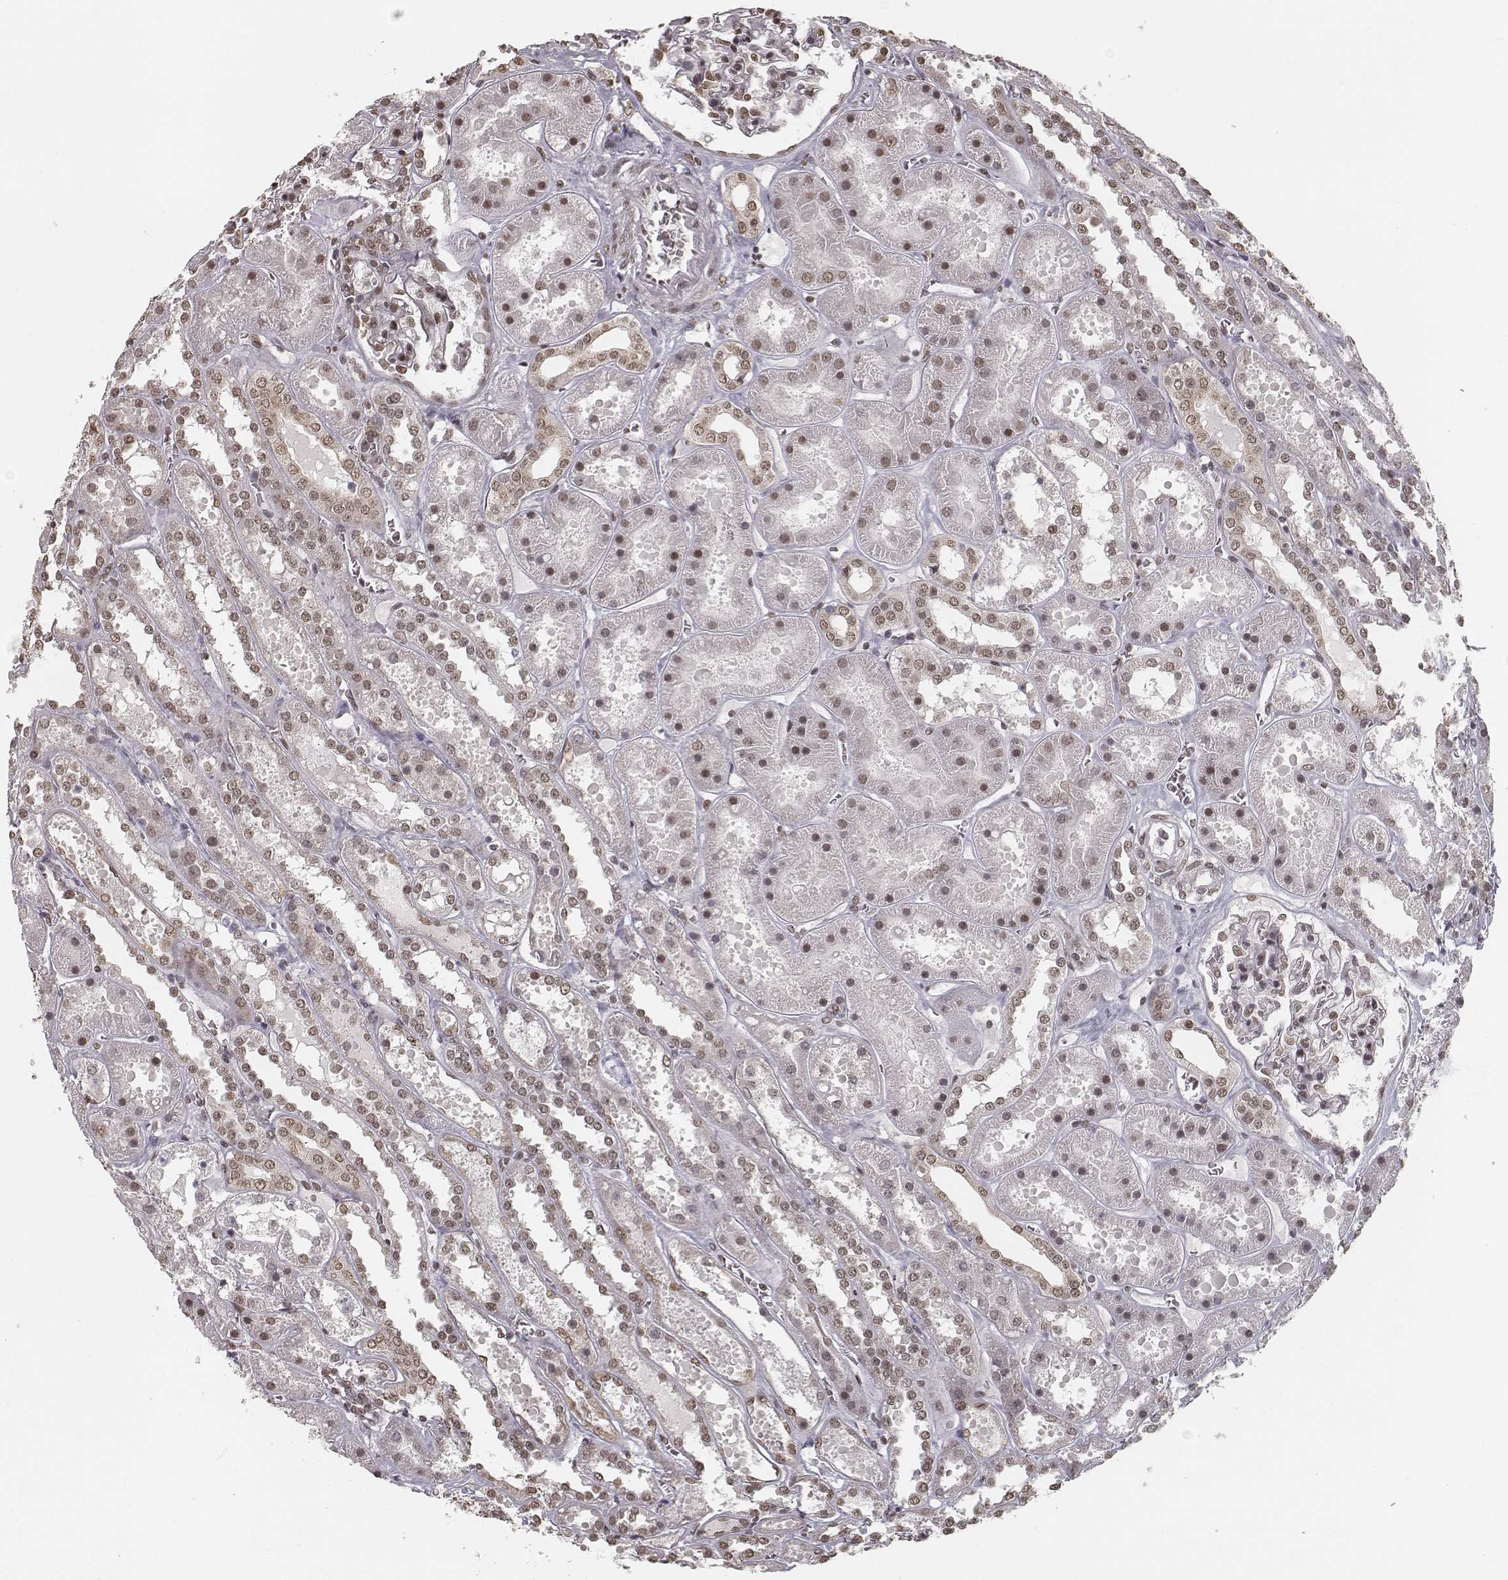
{"staining": {"intensity": "moderate", "quantity": "25%-75%", "location": "nuclear"}, "tissue": "kidney", "cell_type": "Cells in glomeruli", "image_type": "normal", "snomed": [{"axis": "morphology", "description": "Normal tissue, NOS"}, {"axis": "topography", "description": "Kidney"}], "caption": "DAB immunohistochemical staining of unremarkable kidney exhibits moderate nuclear protein staining in about 25%-75% of cells in glomeruli. (DAB (3,3'-diaminobenzidine) IHC, brown staining for protein, blue staining for nuclei).", "gene": "HMGA2", "patient": {"sex": "female", "age": 41}}